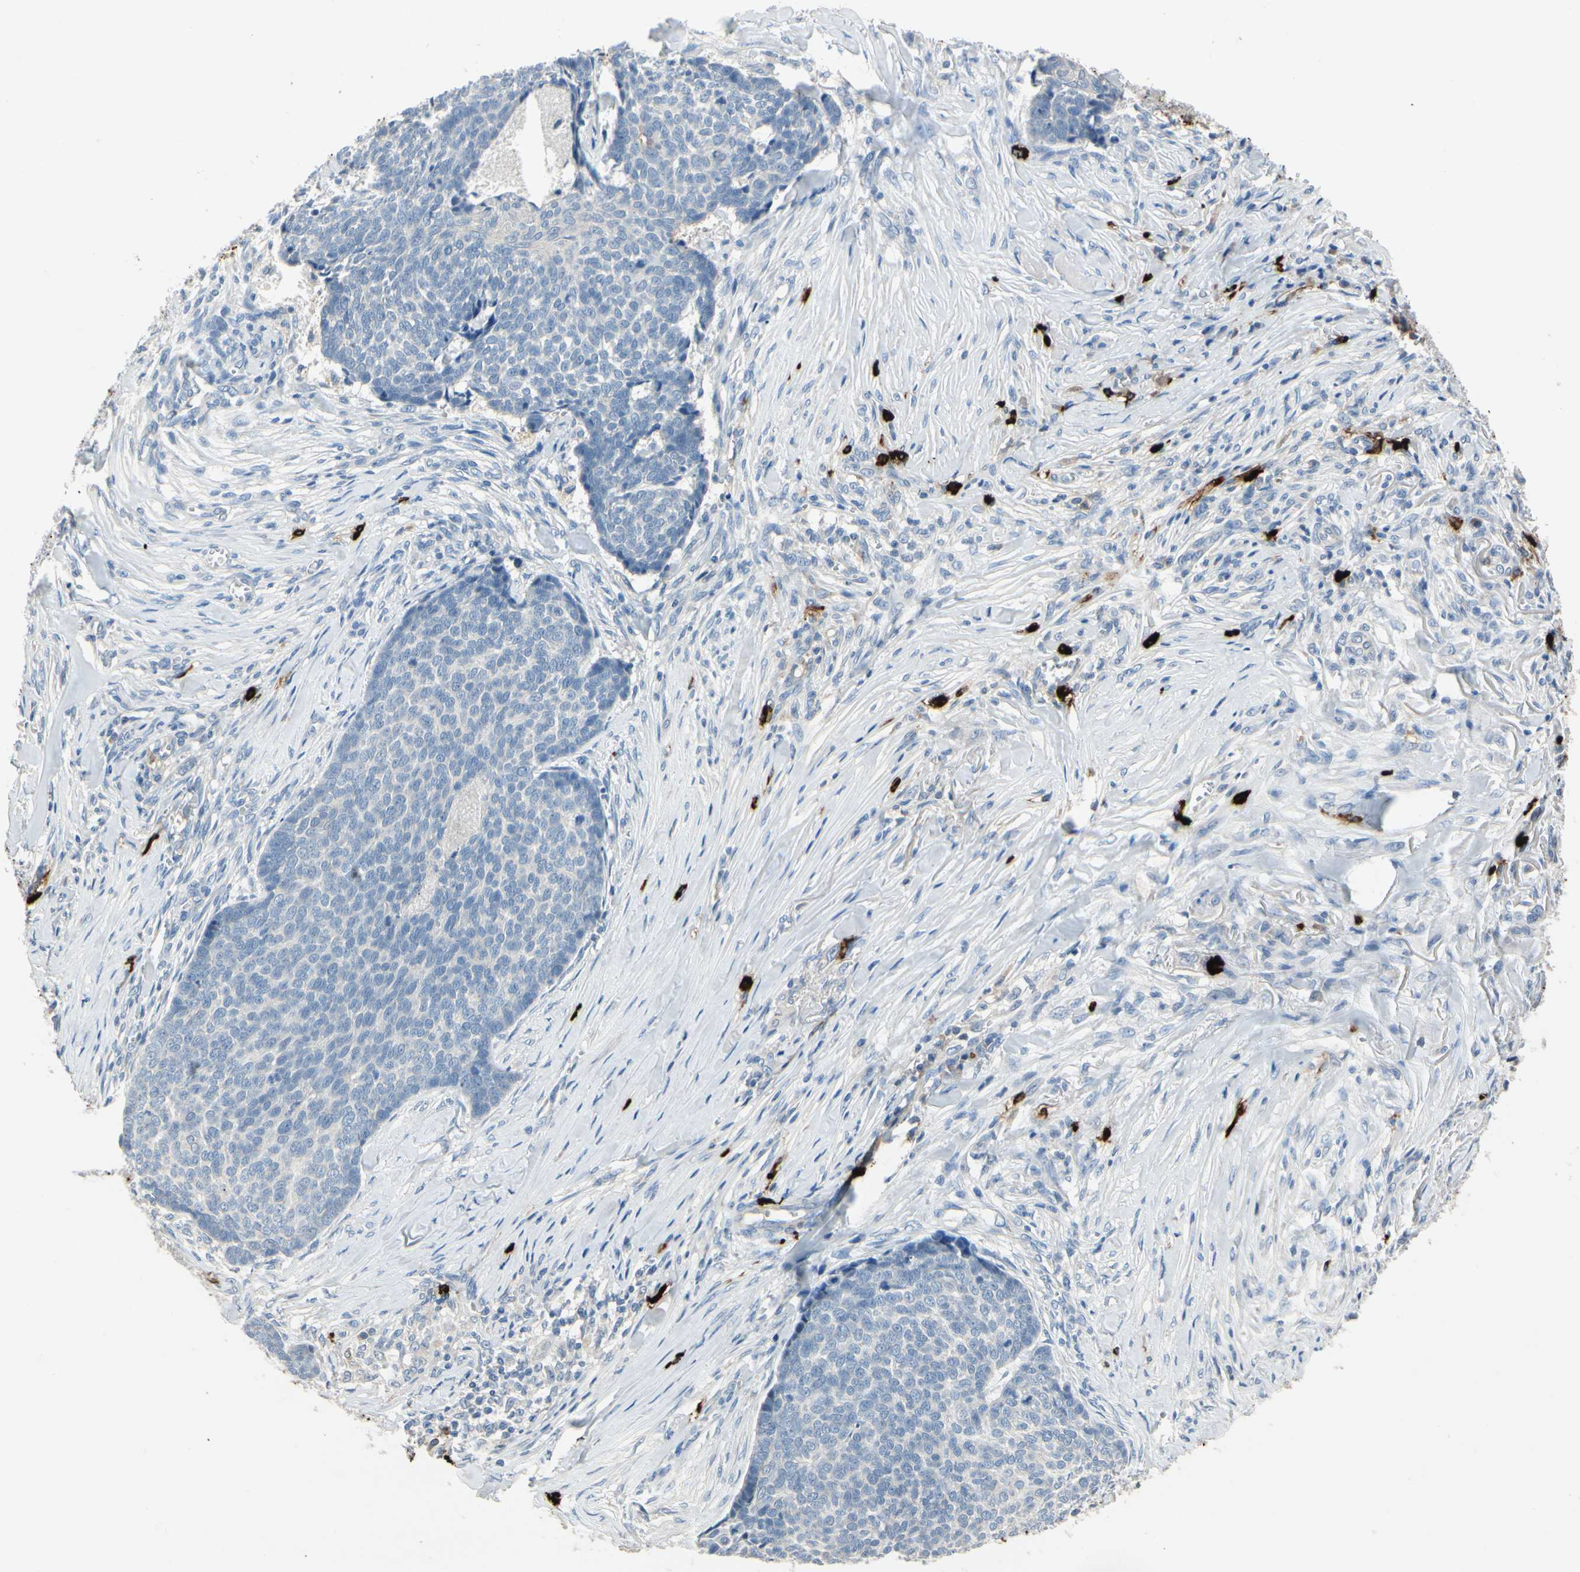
{"staining": {"intensity": "negative", "quantity": "none", "location": "none"}, "tissue": "skin cancer", "cell_type": "Tumor cells", "image_type": "cancer", "snomed": [{"axis": "morphology", "description": "Basal cell carcinoma"}, {"axis": "topography", "description": "Skin"}], "caption": "IHC histopathology image of human skin cancer stained for a protein (brown), which displays no expression in tumor cells. (Stains: DAB immunohistochemistry with hematoxylin counter stain, Microscopy: brightfield microscopy at high magnification).", "gene": "CPA3", "patient": {"sex": "male", "age": 84}}